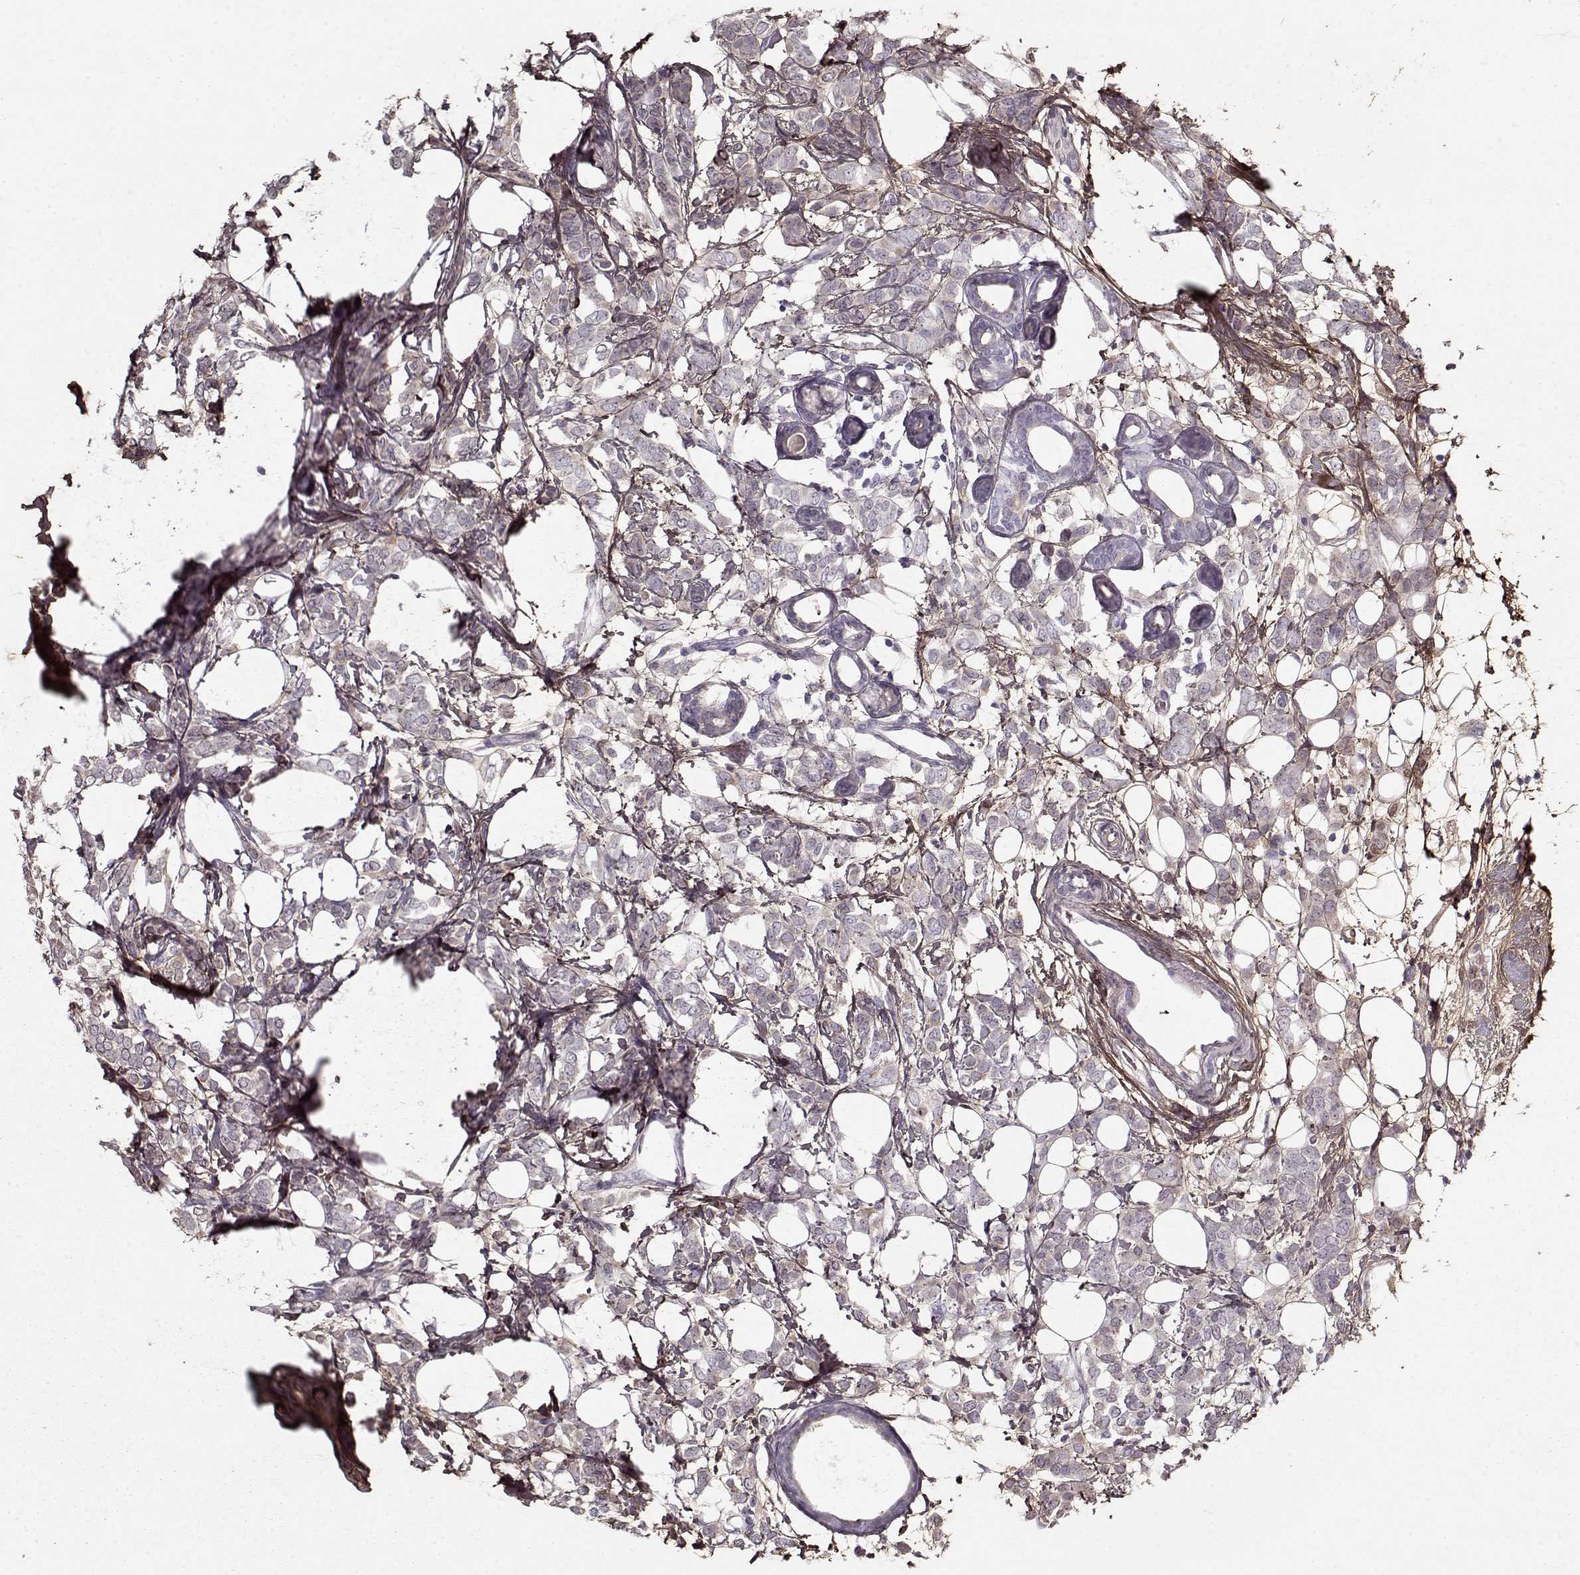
{"staining": {"intensity": "weak", "quantity": "<25%", "location": "cytoplasmic/membranous"}, "tissue": "breast cancer", "cell_type": "Tumor cells", "image_type": "cancer", "snomed": [{"axis": "morphology", "description": "Lobular carcinoma"}, {"axis": "topography", "description": "Breast"}], "caption": "Breast lobular carcinoma was stained to show a protein in brown. There is no significant expression in tumor cells.", "gene": "LUM", "patient": {"sex": "female", "age": 49}}